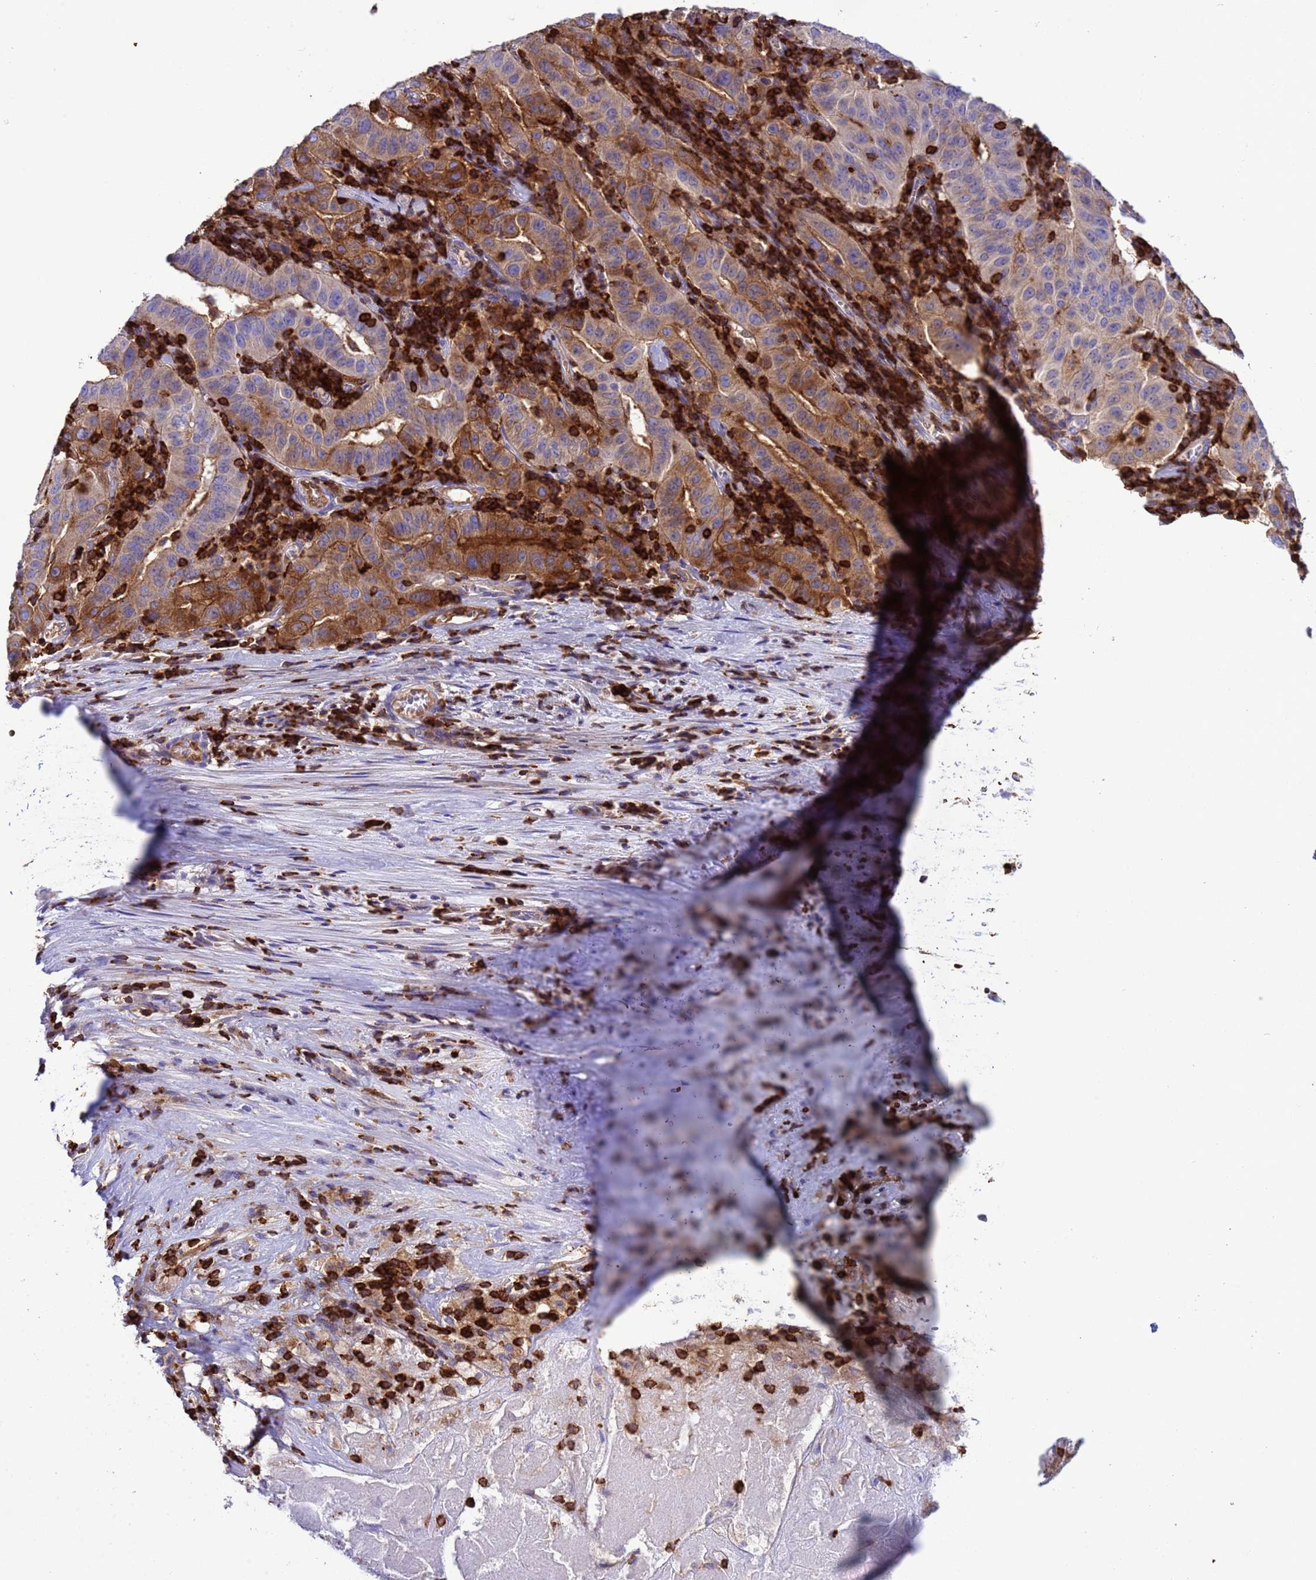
{"staining": {"intensity": "moderate", "quantity": ">75%", "location": "cytoplasmic/membranous"}, "tissue": "pancreatic cancer", "cell_type": "Tumor cells", "image_type": "cancer", "snomed": [{"axis": "morphology", "description": "Adenocarcinoma, NOS"}, {"axis": "topography", "description": "Pancreas"}], "caption": "Protein staining by immunohistochemistry demonstrates moderate cytoplasmic/membranous expression in approximately >75% of tumor cells in pancreatic cancer.", "gene": "EZR", "patient": {"sex": "male", "age": 63}}